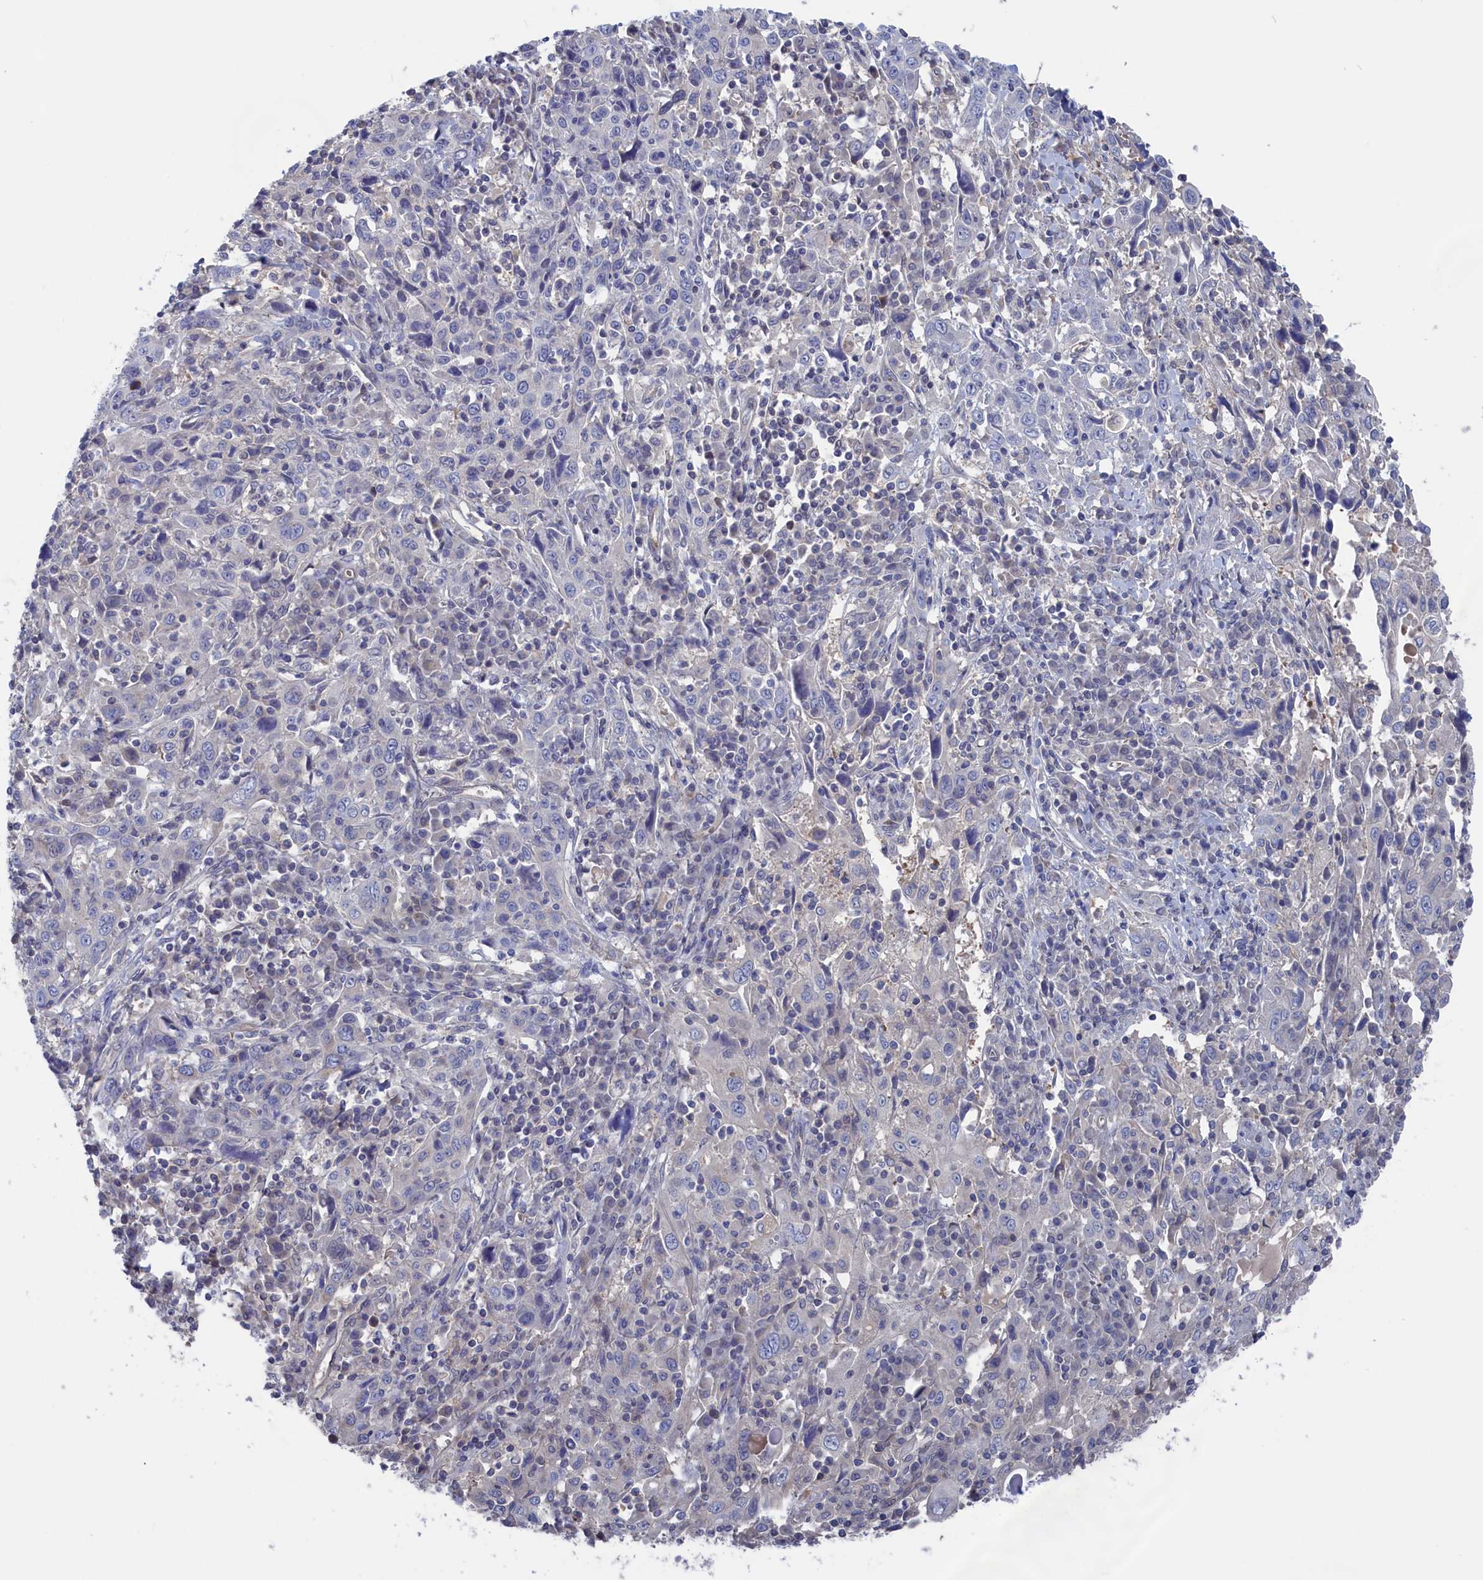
{"staining": {"intensity": "negative", "quantity": "none", "location": "none"}, "tissue": "cervical cancer", "cell_type": "Tumor cells", "image_type": "cancer", "snomed": [{"axis": "morphology", "description": "Squamous cell carcinoma, NOS"}, {"axis": "topography", "description": "Cervix"}], "caption": "This is a micrograph of immunohistochemistry staining of cervical cancer (squamous cell carcinoma), which shows no staining in tumor cells.", "gene": "NUTF2", "patient": {"sex": "female", "age": 46}}